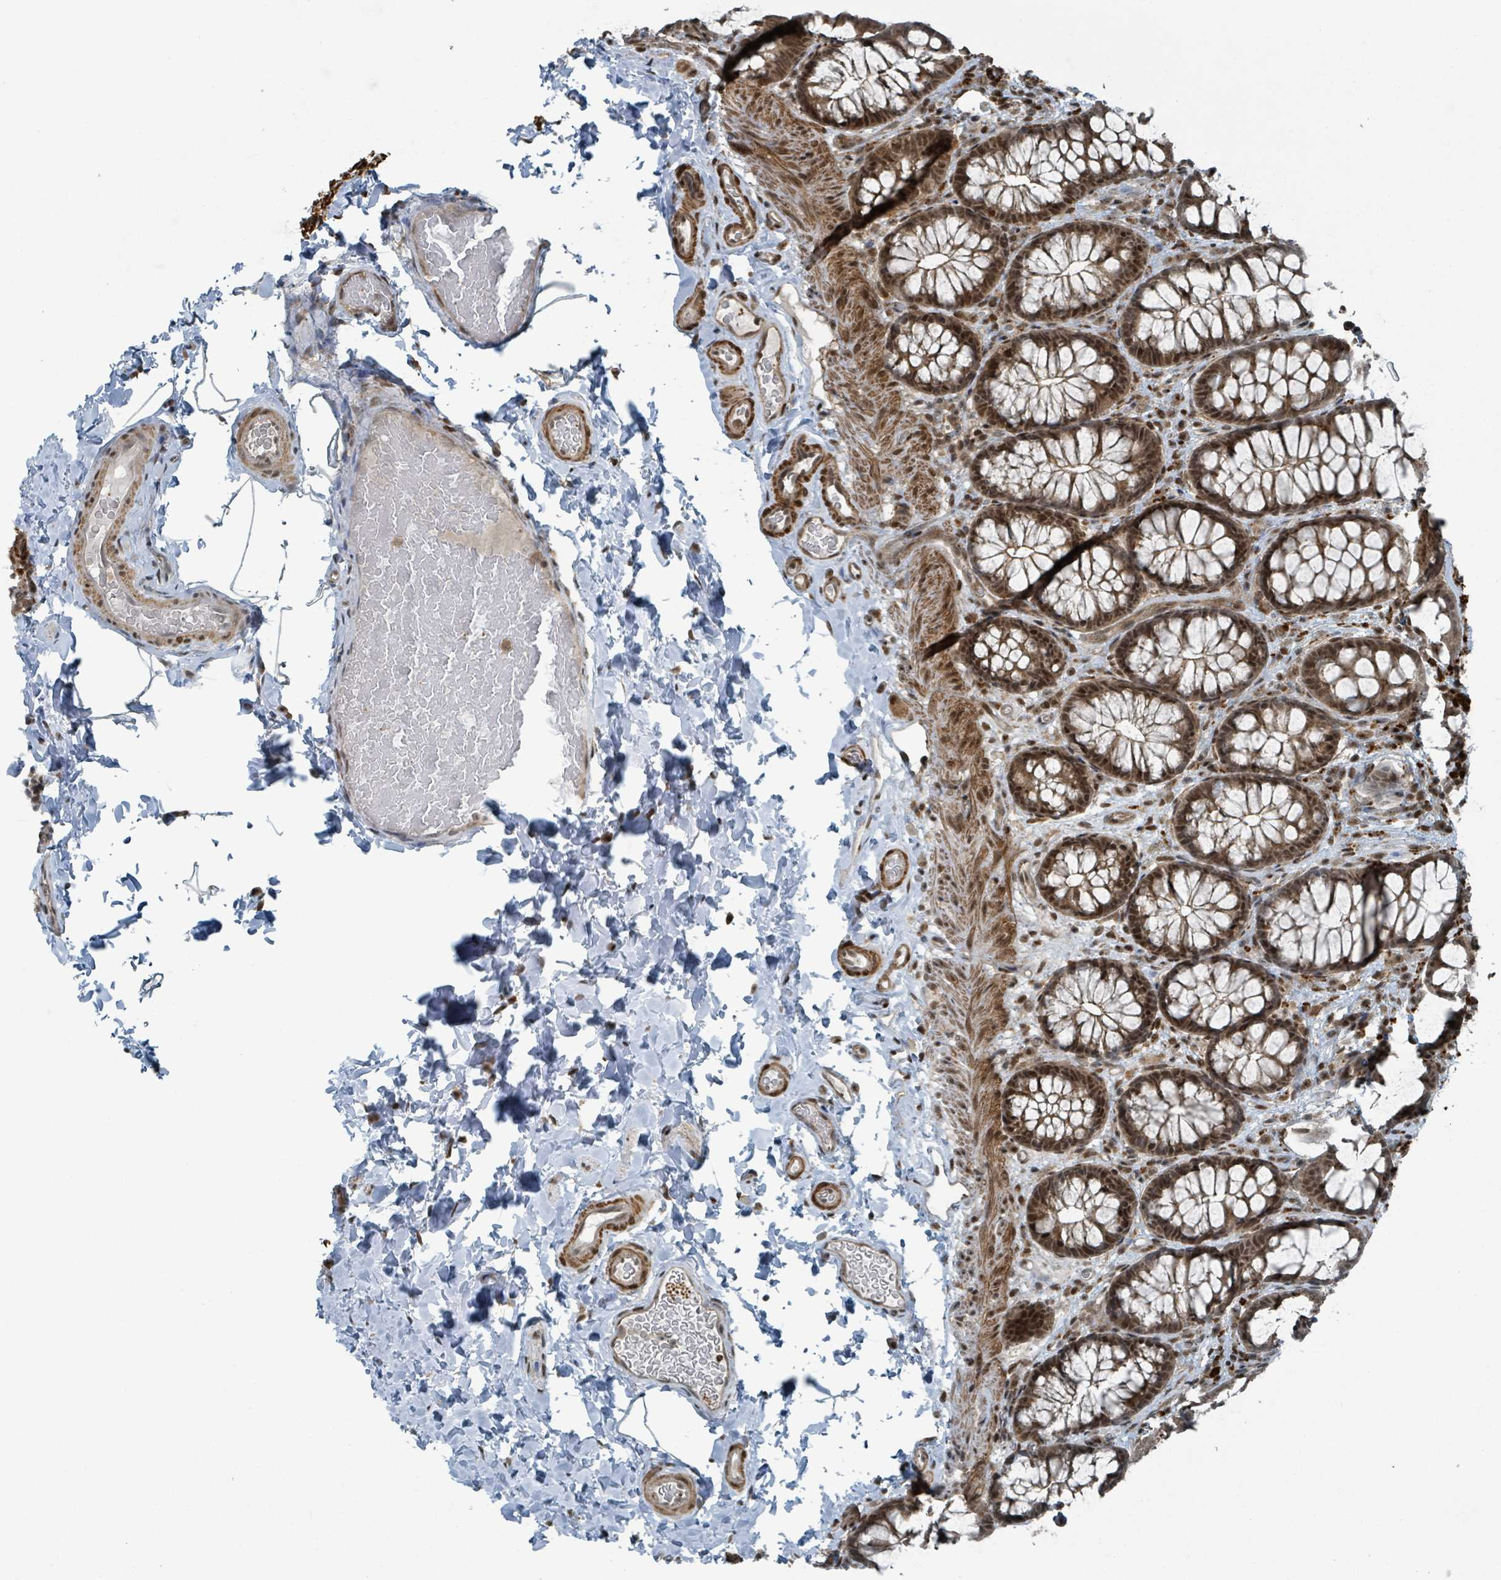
{"staining": {"intensity": "moderate", "quantity": ">75%", "location": "cytoplasmic/membranous,nuclear"}, "tissue": "colon", "cell_type": "Endothelial cells", "image_type": "normal", "snomed": [{"axis": "morphology", "description": "Normal tissue, NOS"}, {"axis": "topography", "description": "Colon"}], "caption": "This photomicrograph shows benign colon stained with IHC to label a protein in brown. The cytoplasmic/membranous,nuclear of endothelial cells show moderate positivity for the protein. Nuclei are counter-stained blue.", "gene": "PHIP", "patient": {"sex": "male", "age": 46}}